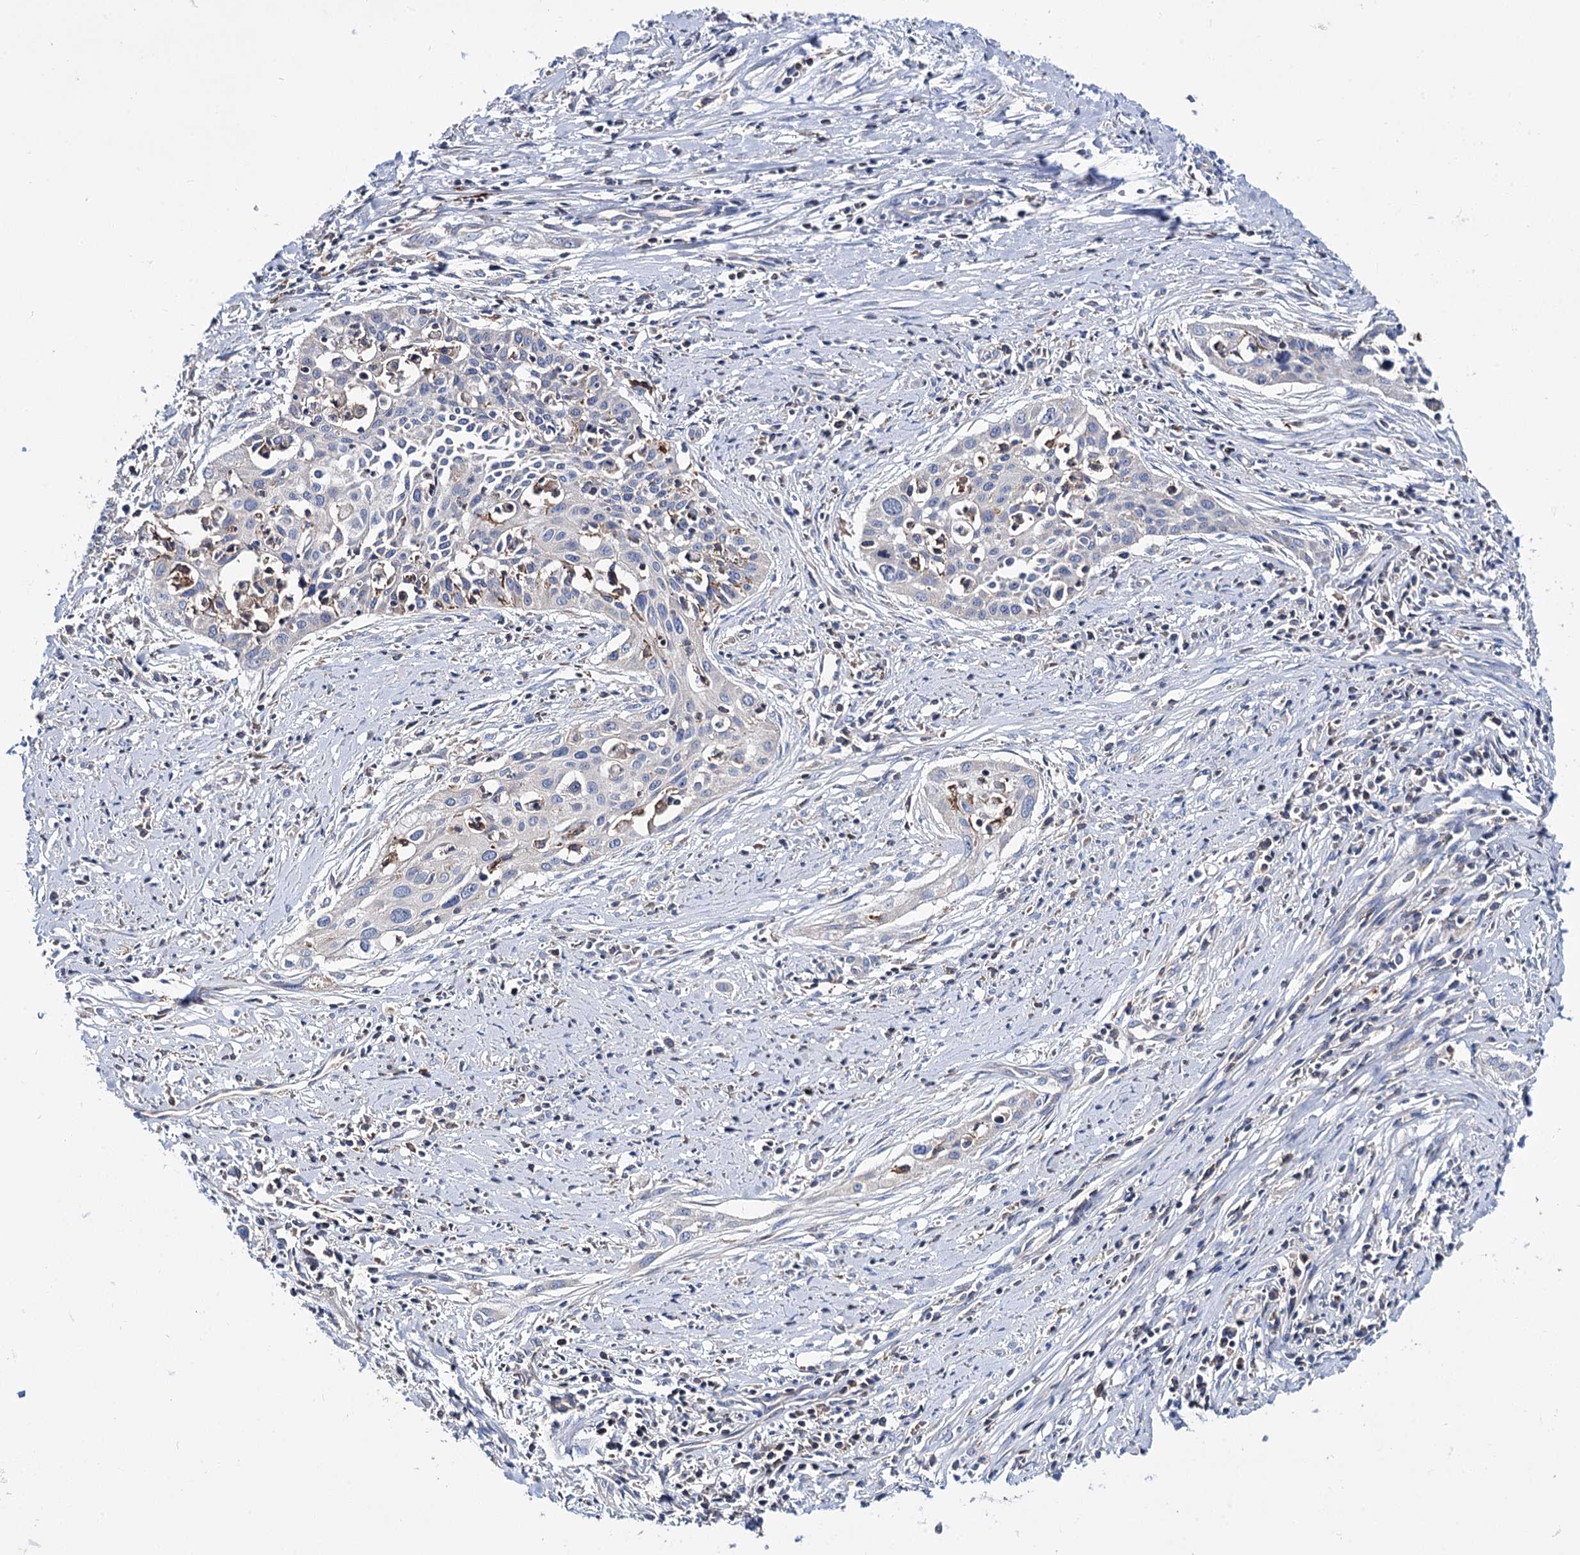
{"staining": {"intensity": "negative", "quantity": "none", "location": "none"}, "tissue": "cervical cancer", "cell_type": "Tumor cells", "image_type": "cancer", "snomed": [{"axis": "morphology", "description": "Squamous cell carcinoma, NOS"}, {"axis": "topography", "description": "Cervix"}], "caption": "This is a photomicrograph of IHC staining of squamous cell carcinoma (cervical), which shows no expression in tumor cells.", "gene": "UBASH3B", "patient": {"sex": "female", "age": 34}}